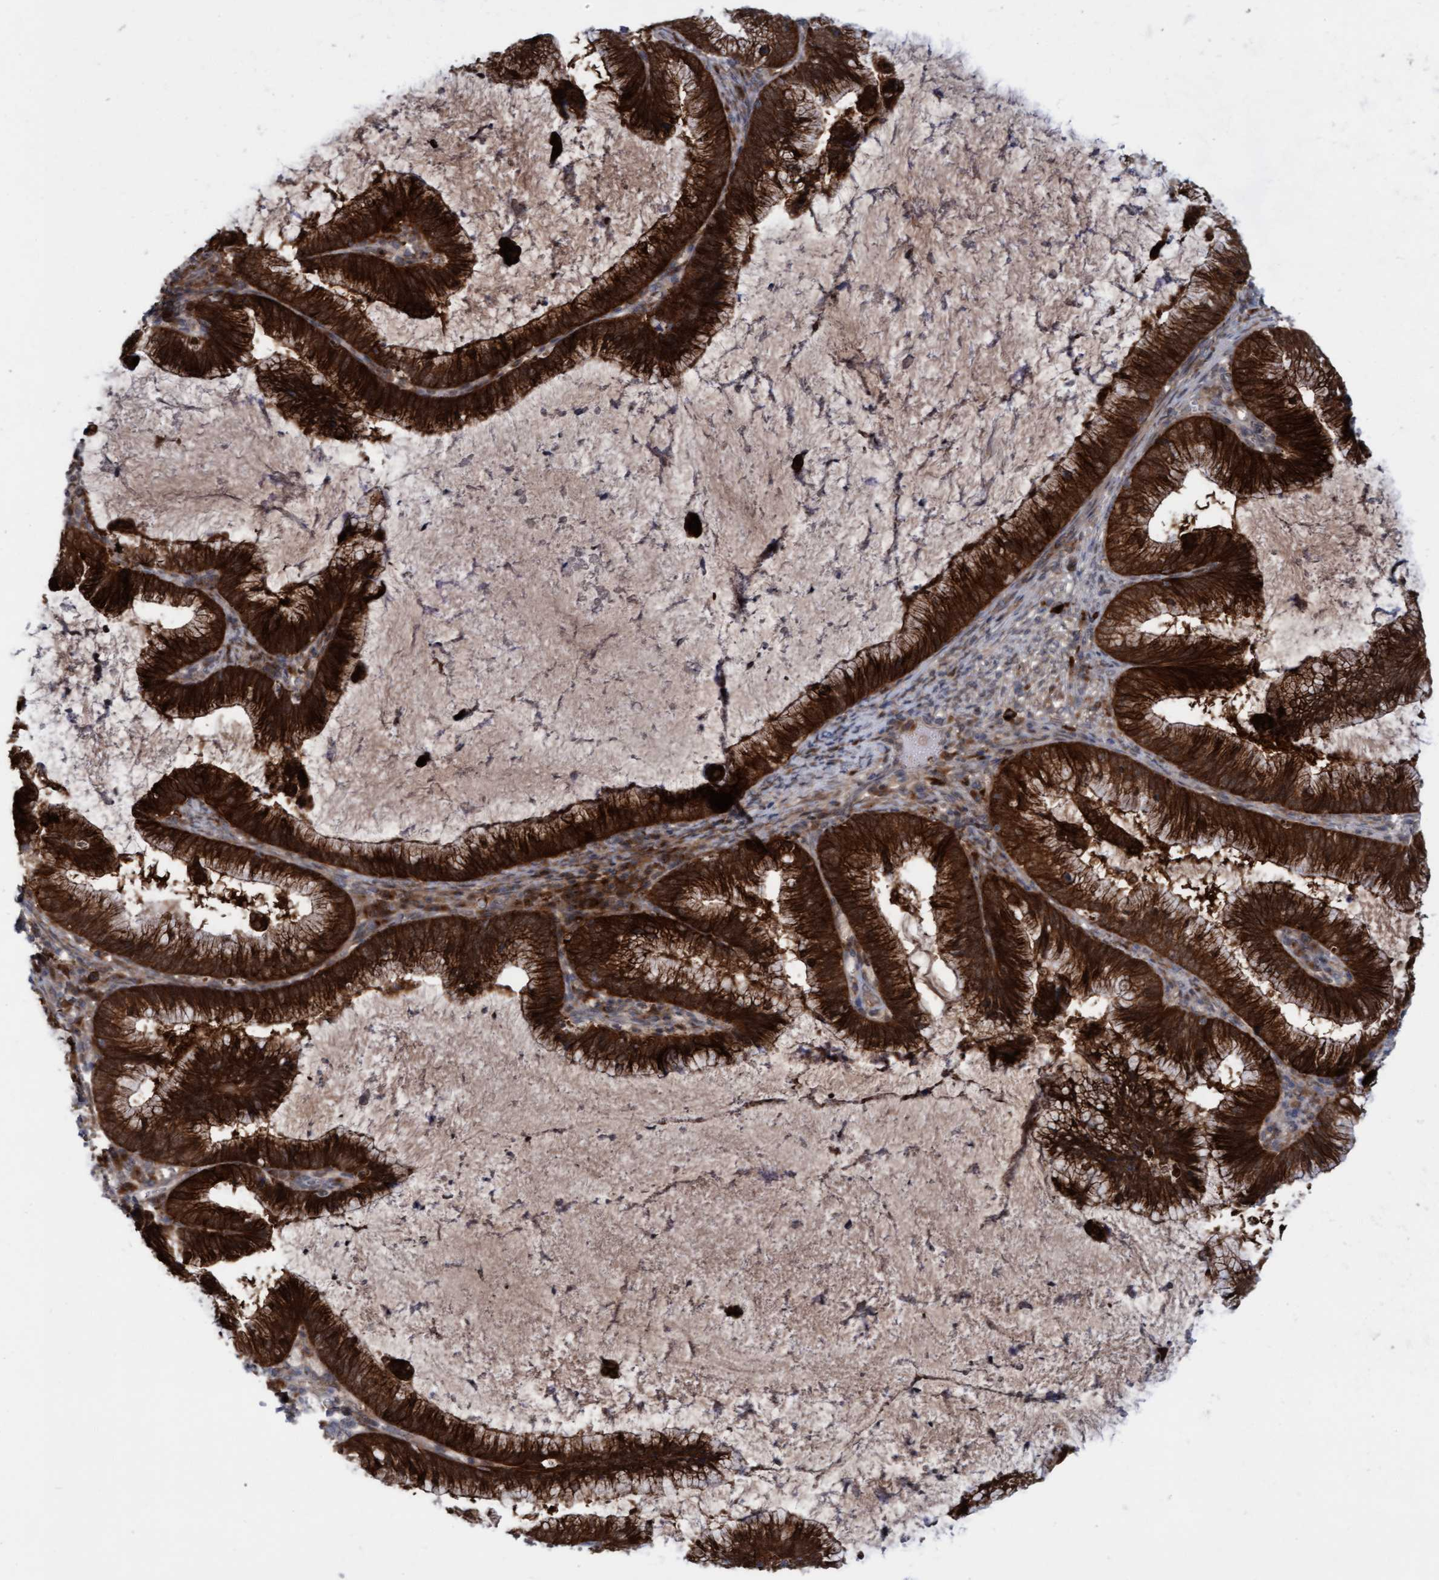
{"staining": {"intensity": "strong", "quantity": ">75%", "location": "cytoplasmic/membranous,nuclear"}, "tissue": "cervical cancer", "cell_type": "Tumor cells", "image_type": "cancer", "snomed": [{"axis": "morphology", "description": "Adenocarcinoma, NOS"}, {"axis": "topography", "description": "Cervix"}], "caption": "This histopathology image exhibits IHC staining of human adenocarcinoma (cervical), with high strong cytoplasmic/membranous and nuclear staining in about >75% of tumor cells.", "gene": "RAP1GAP2", "patient": {"sex": "female", "age": 36}}